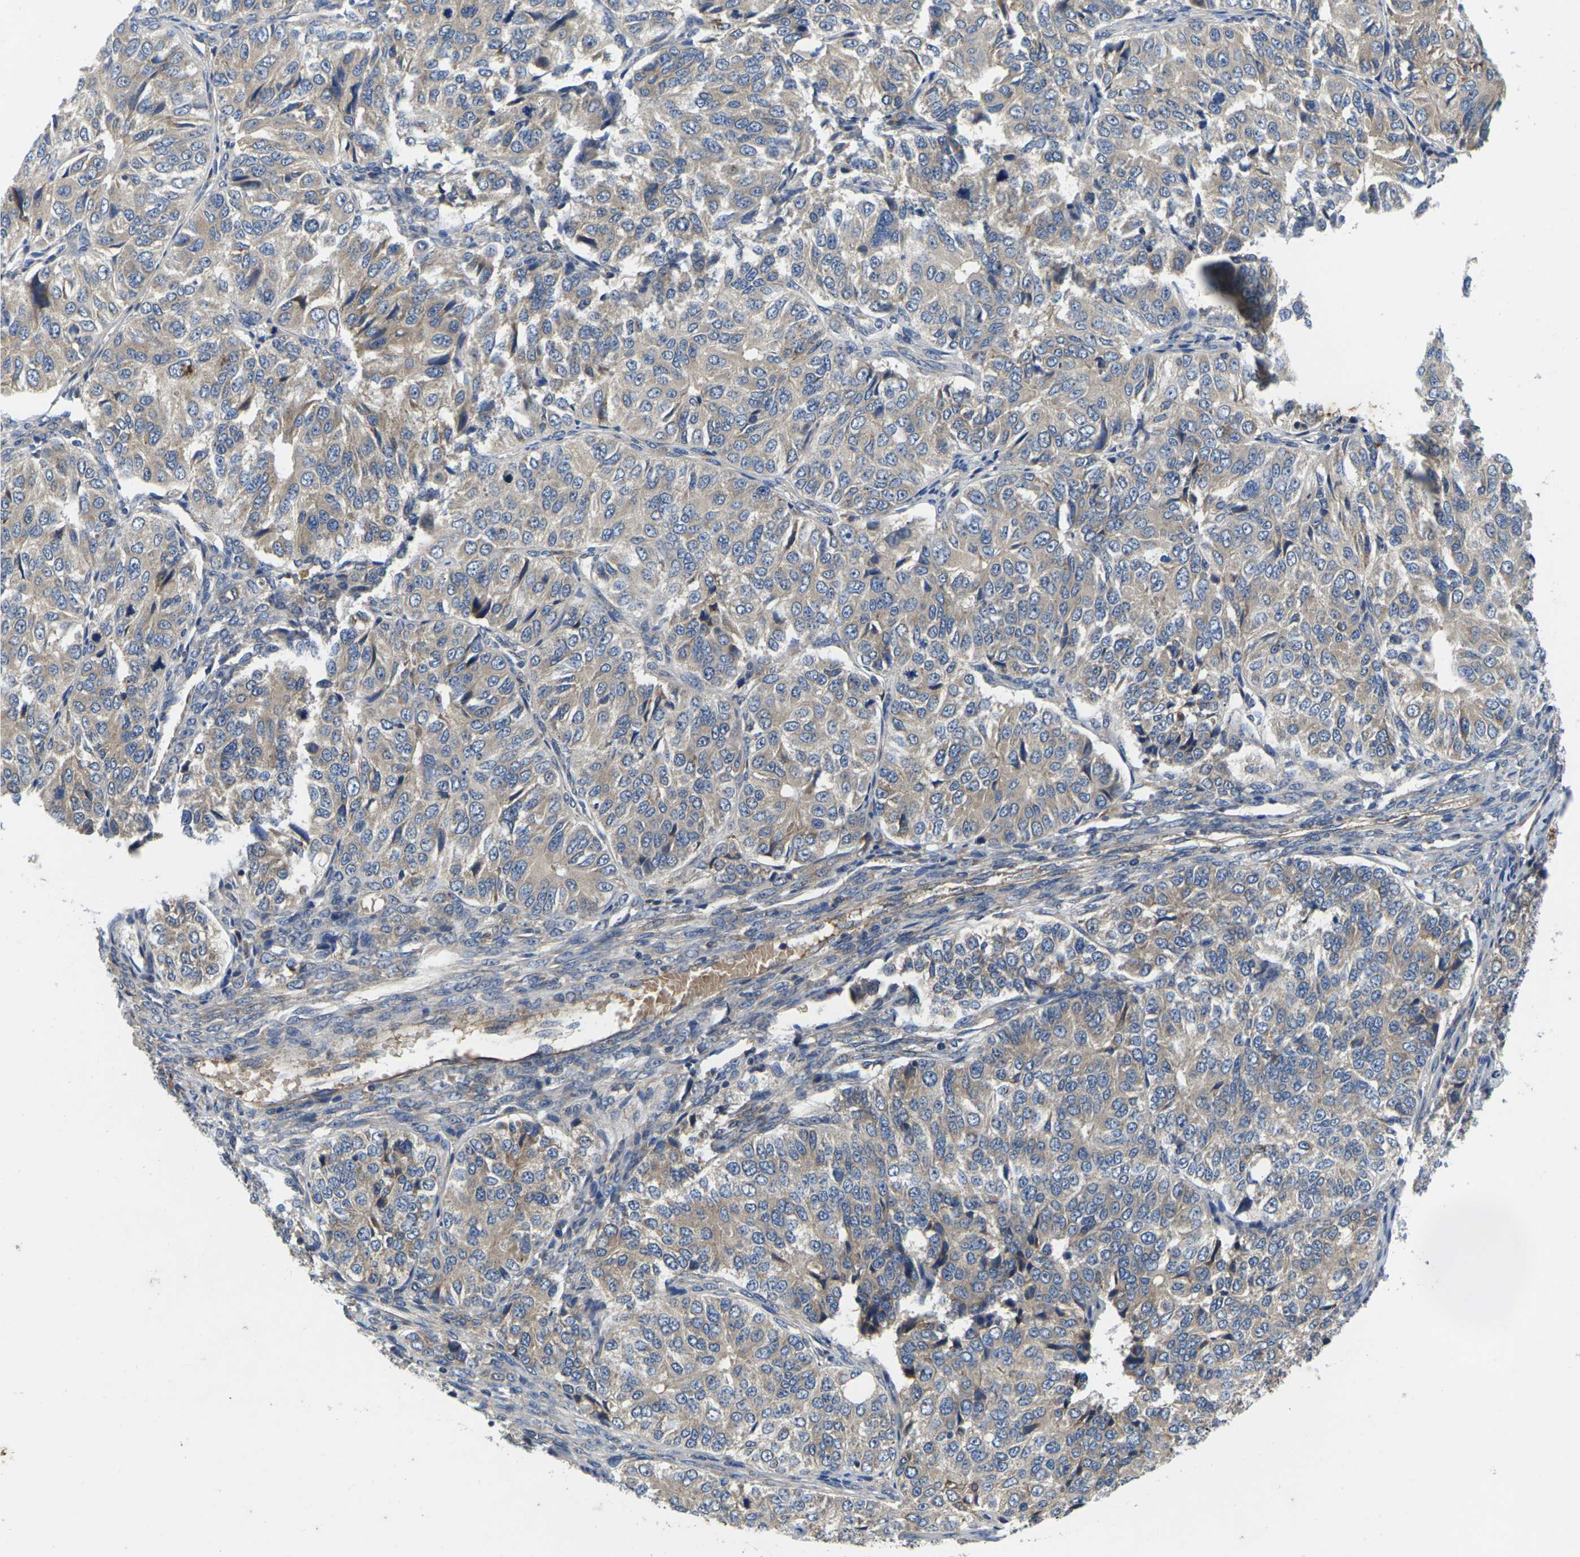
{"staining": {"intensity": "weak", "quantity": "<25%", "location": "cytoplasmic/membranous"}, "tissue": "ovarian cancer", "cell_type": "Tumor cells", "image_type": "cancer", "snomed": [{"axis": "morphology", "description": "Carcinoma, endometroid"}, {"axis": "topography", "description": "Ovary"}], "caption": "DAB immunohistochemical staining of endometroid carcinoma (ovarian) displays no significant positivity in tumor cells.", "gene": "KIF1B", "patient": {"sex": "female", "age": 51}}